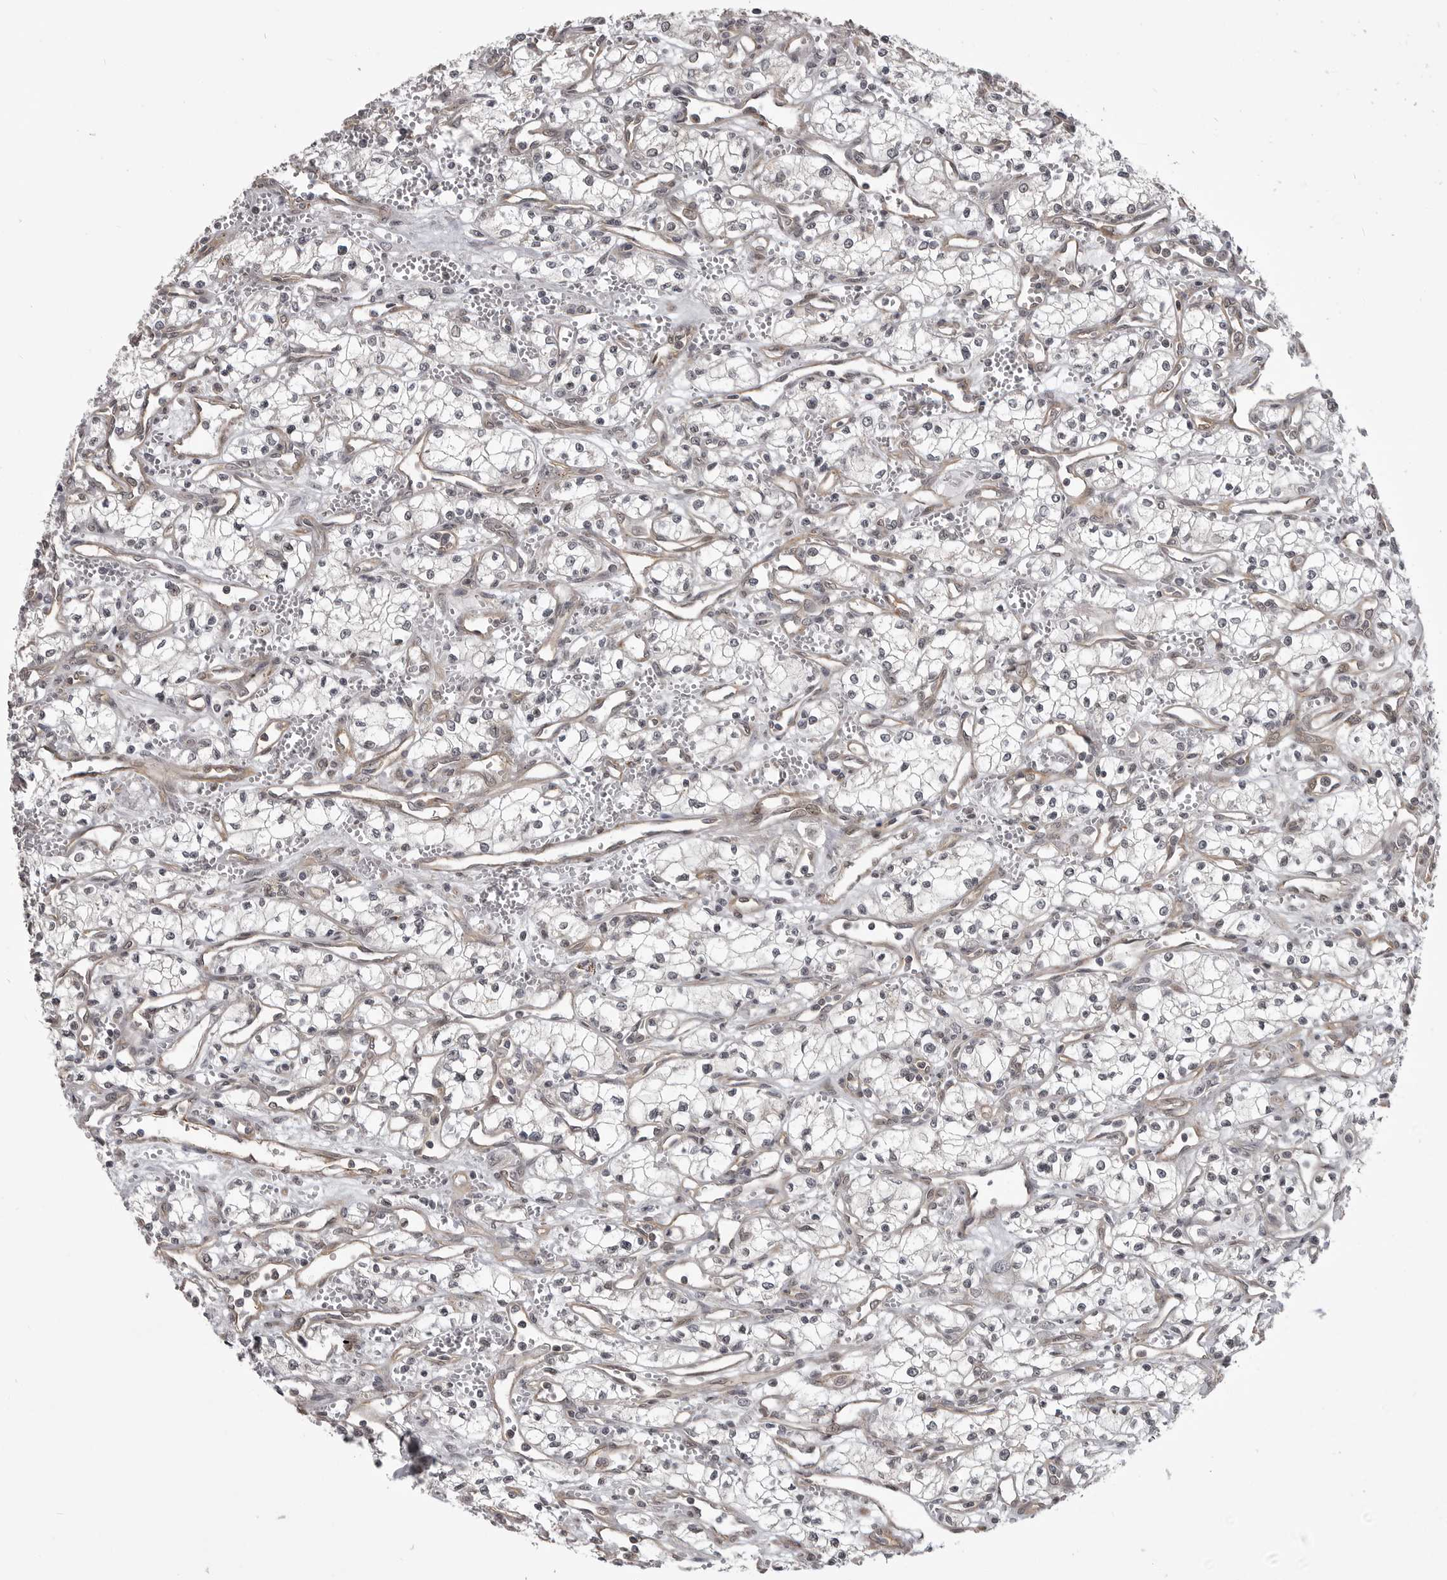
{"staining": {"intensity": "negative", "quantity": "none", "location": "none"}, "tissue": "renal cancer", "cell_type": "Tumor cells", "image_type": "cancer", "snomed": [{"axis": "morphology", "description": "Adenocarcinoma, NOS"}, {"axis": "topography", "description": "Kidney"}], "caption": "Human renal cancer stained for a protein using IHC displays no positivity in tumor cells.", "gene": "SNX16", "patient": {"sex": "male", "age": 59}}